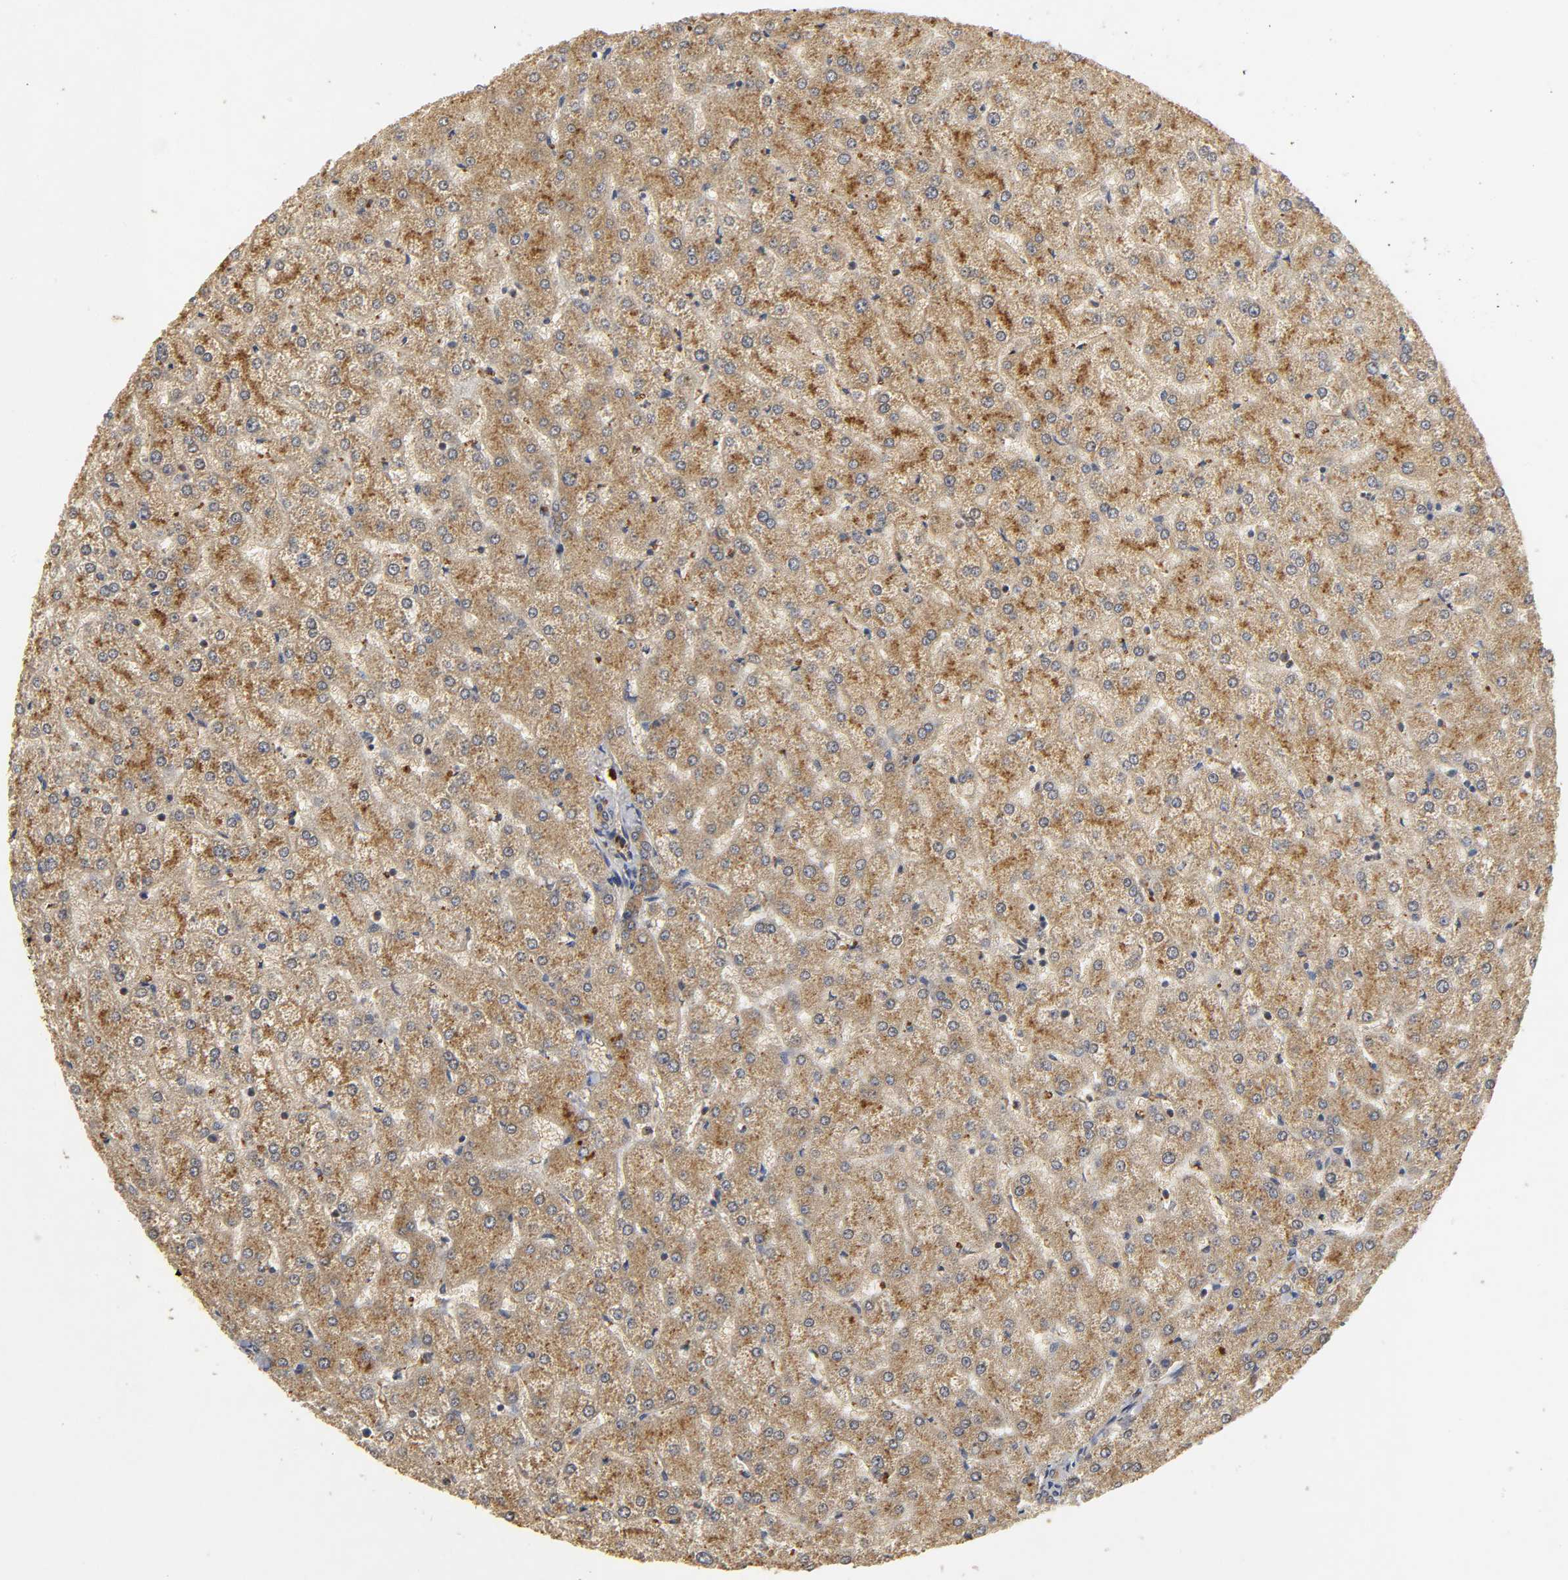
{"staining": {"intensity": "moderate", "quantity": ">75%", "location": "cytoplasmic/membranous"}, "tissue": "liver", "cell_type": "Cholangiocytes", "image_type": "normal", "snomed": [{"axis": "morphology", "description": "Normal tissue, NOS"}, {"axis": "topography", "description": "Liver"}], "caption": "Liver stained with DAB (3,3'-diaminobenzidine) IHC shows medium levels of moderate cytoplasmic/membranous positivity in about >75% of cholangiocytes. Ihc stains the protein in brown and the nuclei are stained blue.", "gene": "TRAF6", "patient": {"sex": "female", "age": 32}}